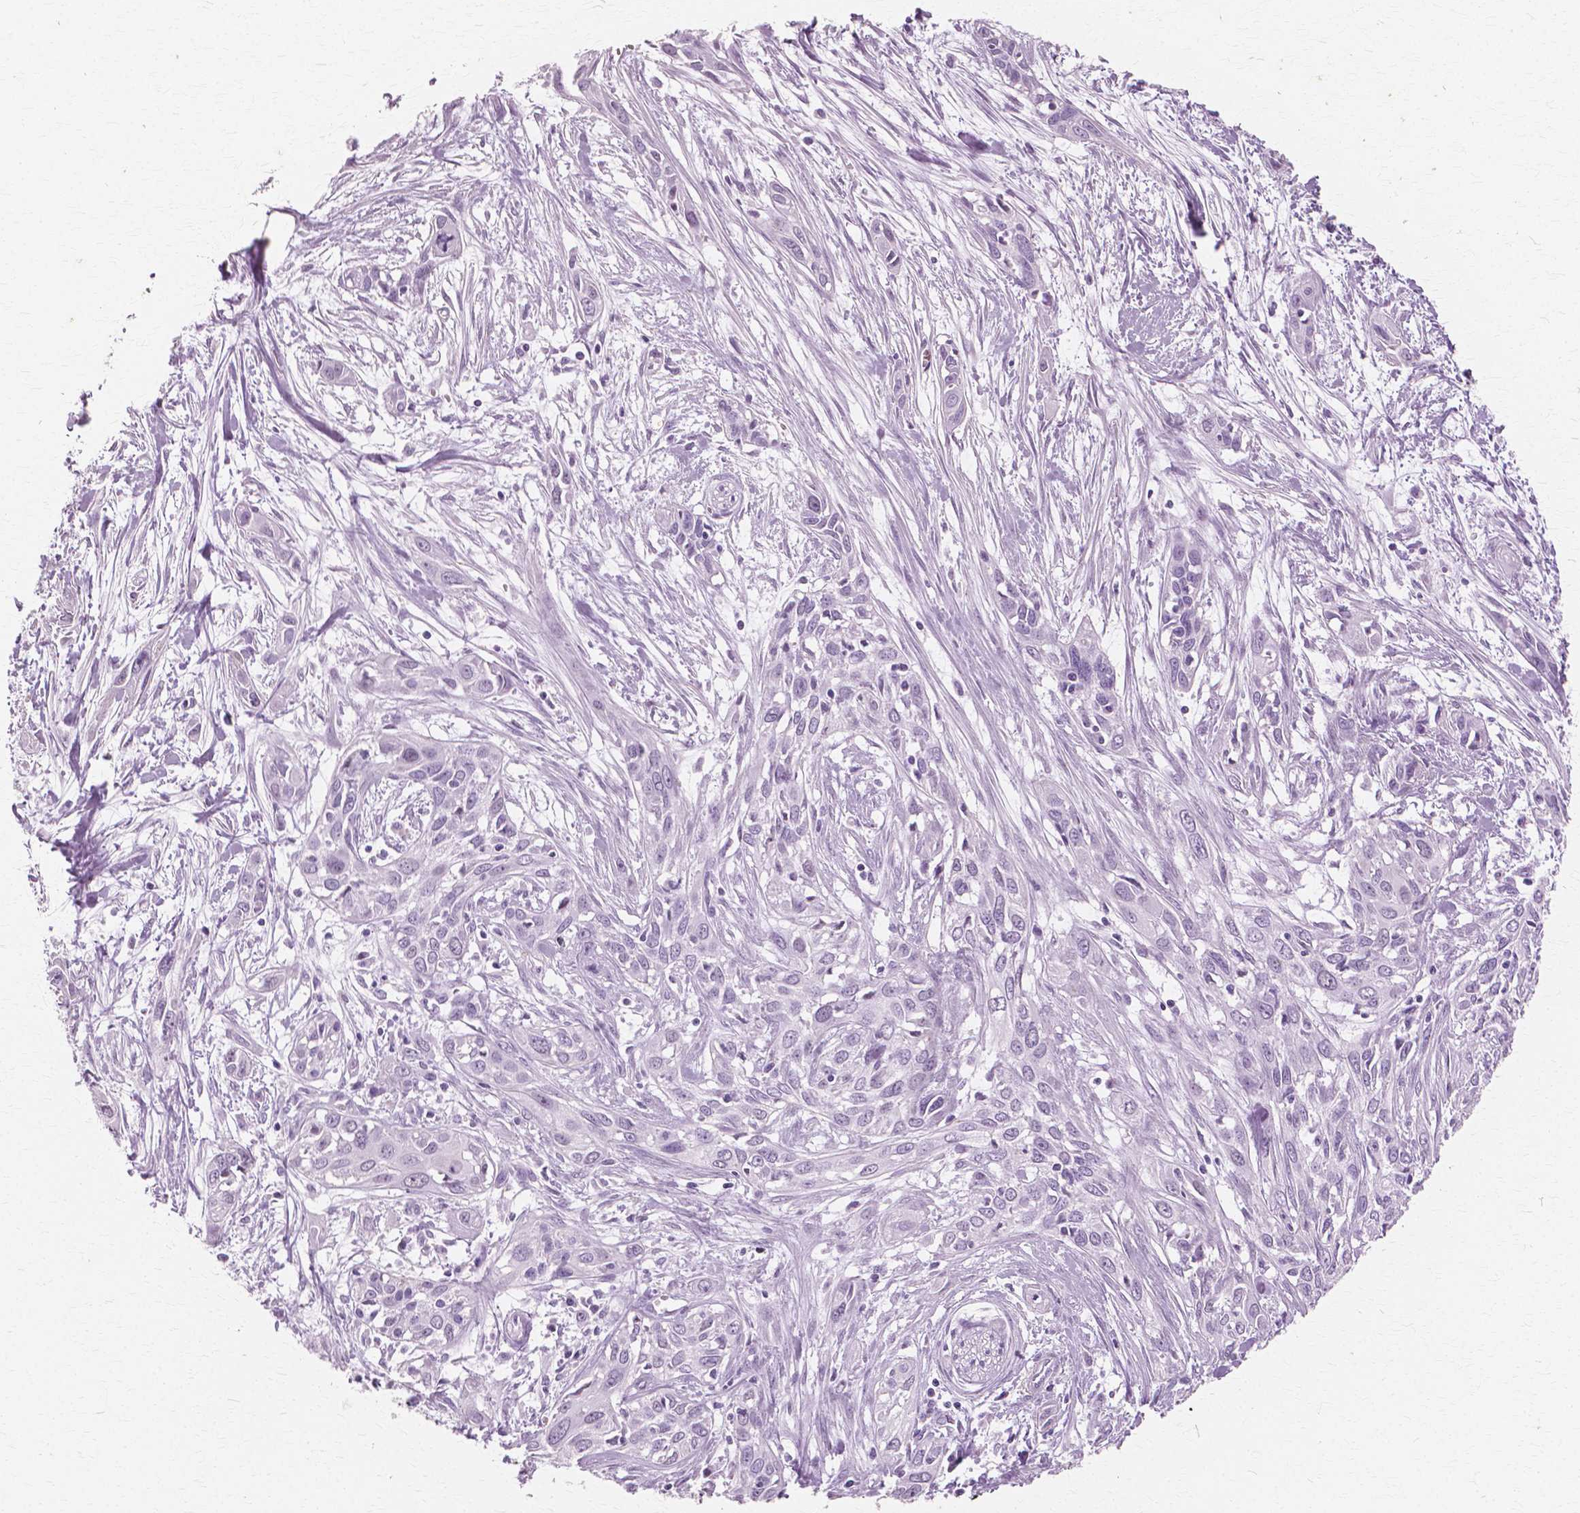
{"staining": {"intensity": "negative", "quantity": "none", "location": "none"}, "tissue": "pancreatic cancer", "cell_type": "Tumor cells", "image_type": "cancer", "snomed": [{"axis": "morphology", "description": "Adenocarcinoma, NOS"}, {"axis": "topography", "description": "Pancreas"}], "caption": "IHC micrograph of neoplastic tissue: human adenocarcinoma (pancreatic) stained with DAB exhibits no significant protein expression in tumor cells.", "gene": "SFTPD", "patient": {"sex": "female", "age": 55}}